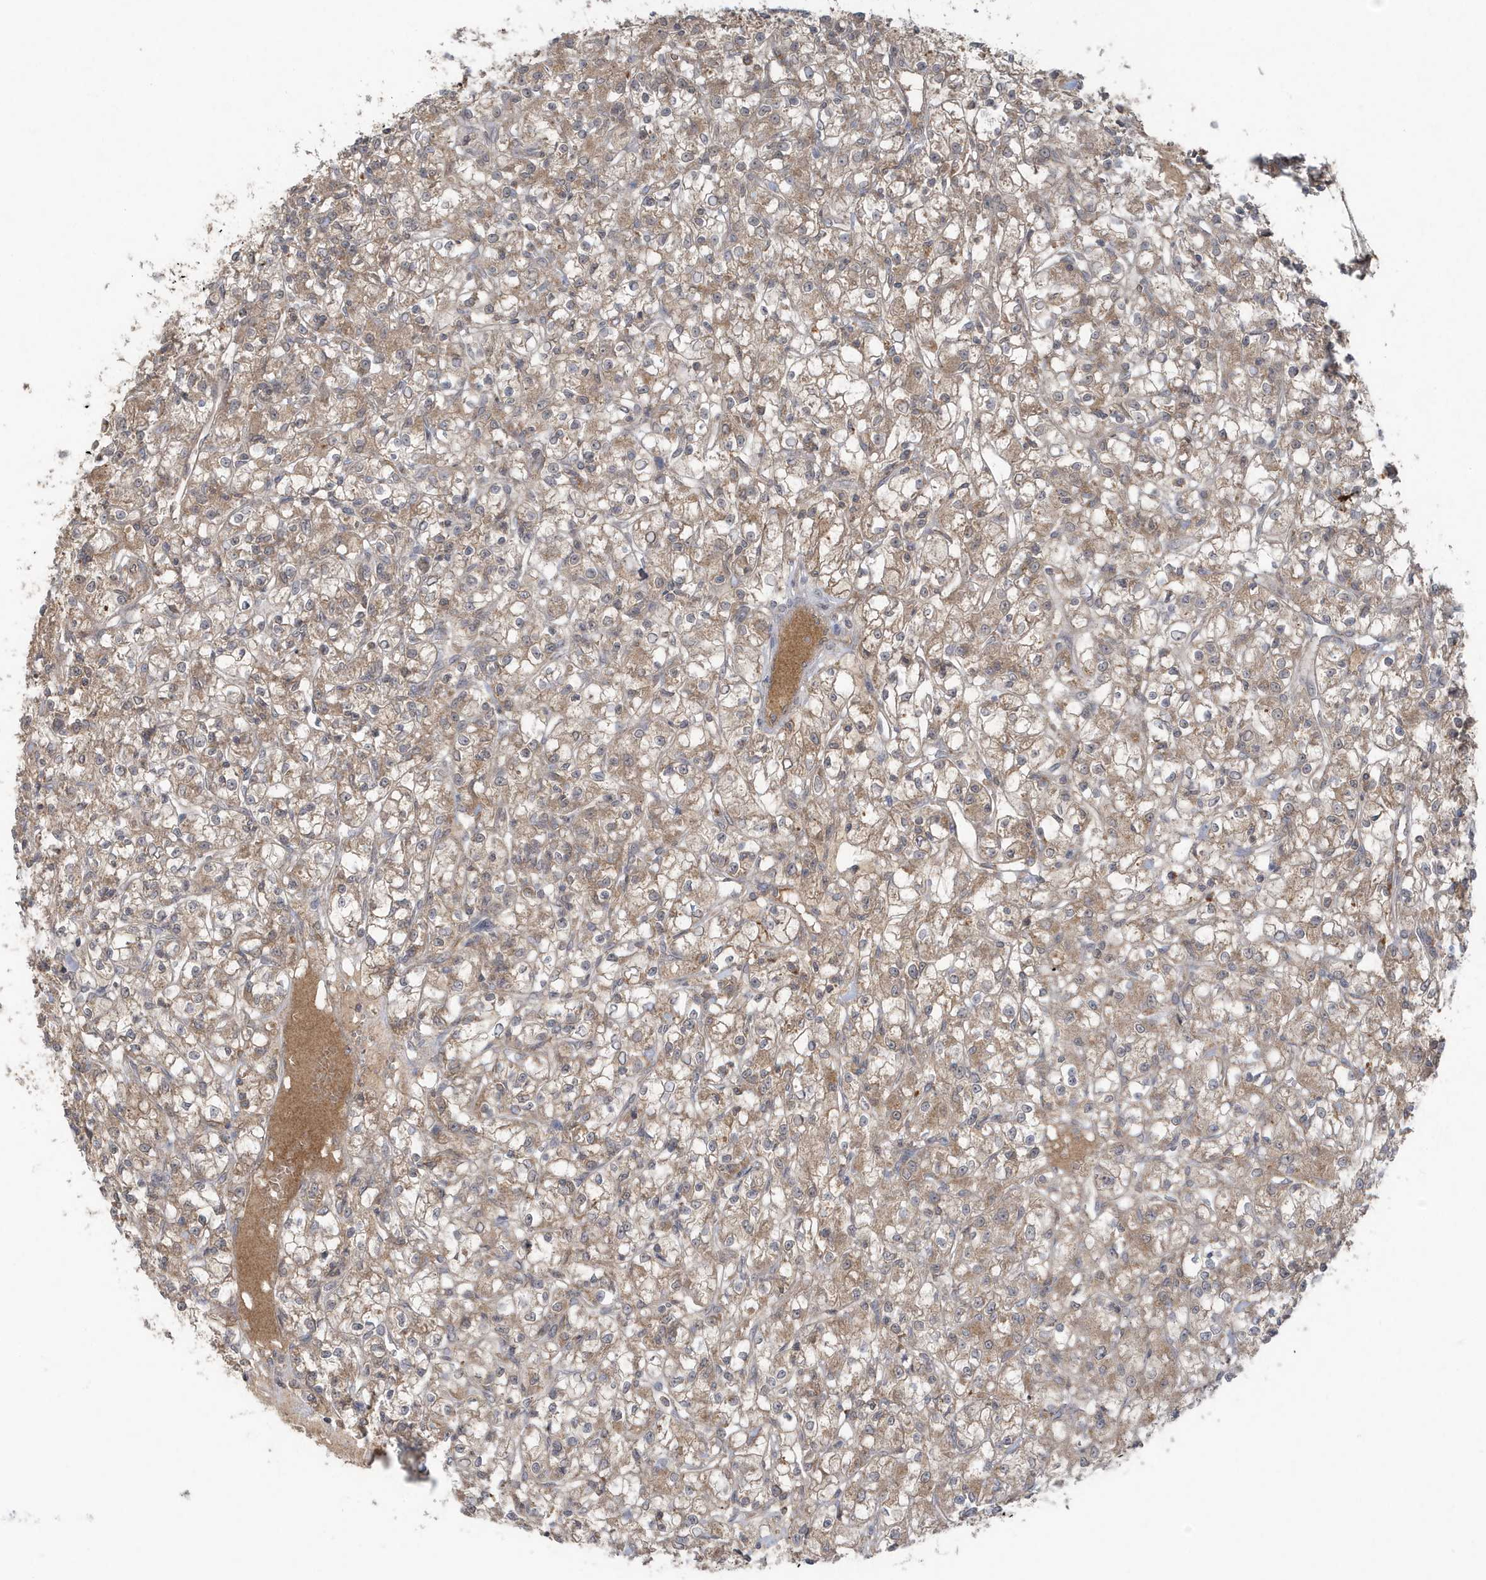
{"staining": {"intensity": "moderate", "quantity": ">75%", "location": "cytoplasmic/membranous"}, "tissue": "renal cancer", "cell_type": "Tumor cells", "image_type": "cancer", "snomed": [{"axis": "morphology", "description": "Adenocarcinoma, NOS"}, {"axis": "topography", "description": "Kidney"}], "caption": "There is medium levels of moderate cytoplasmic/membranous staining in tumor cells of adenocarcinoma (renal), as demonstrated by immunohistochemical staining (brown color).", "gene": "C1RL", "patient": {"sex": "female", "age": 59}}